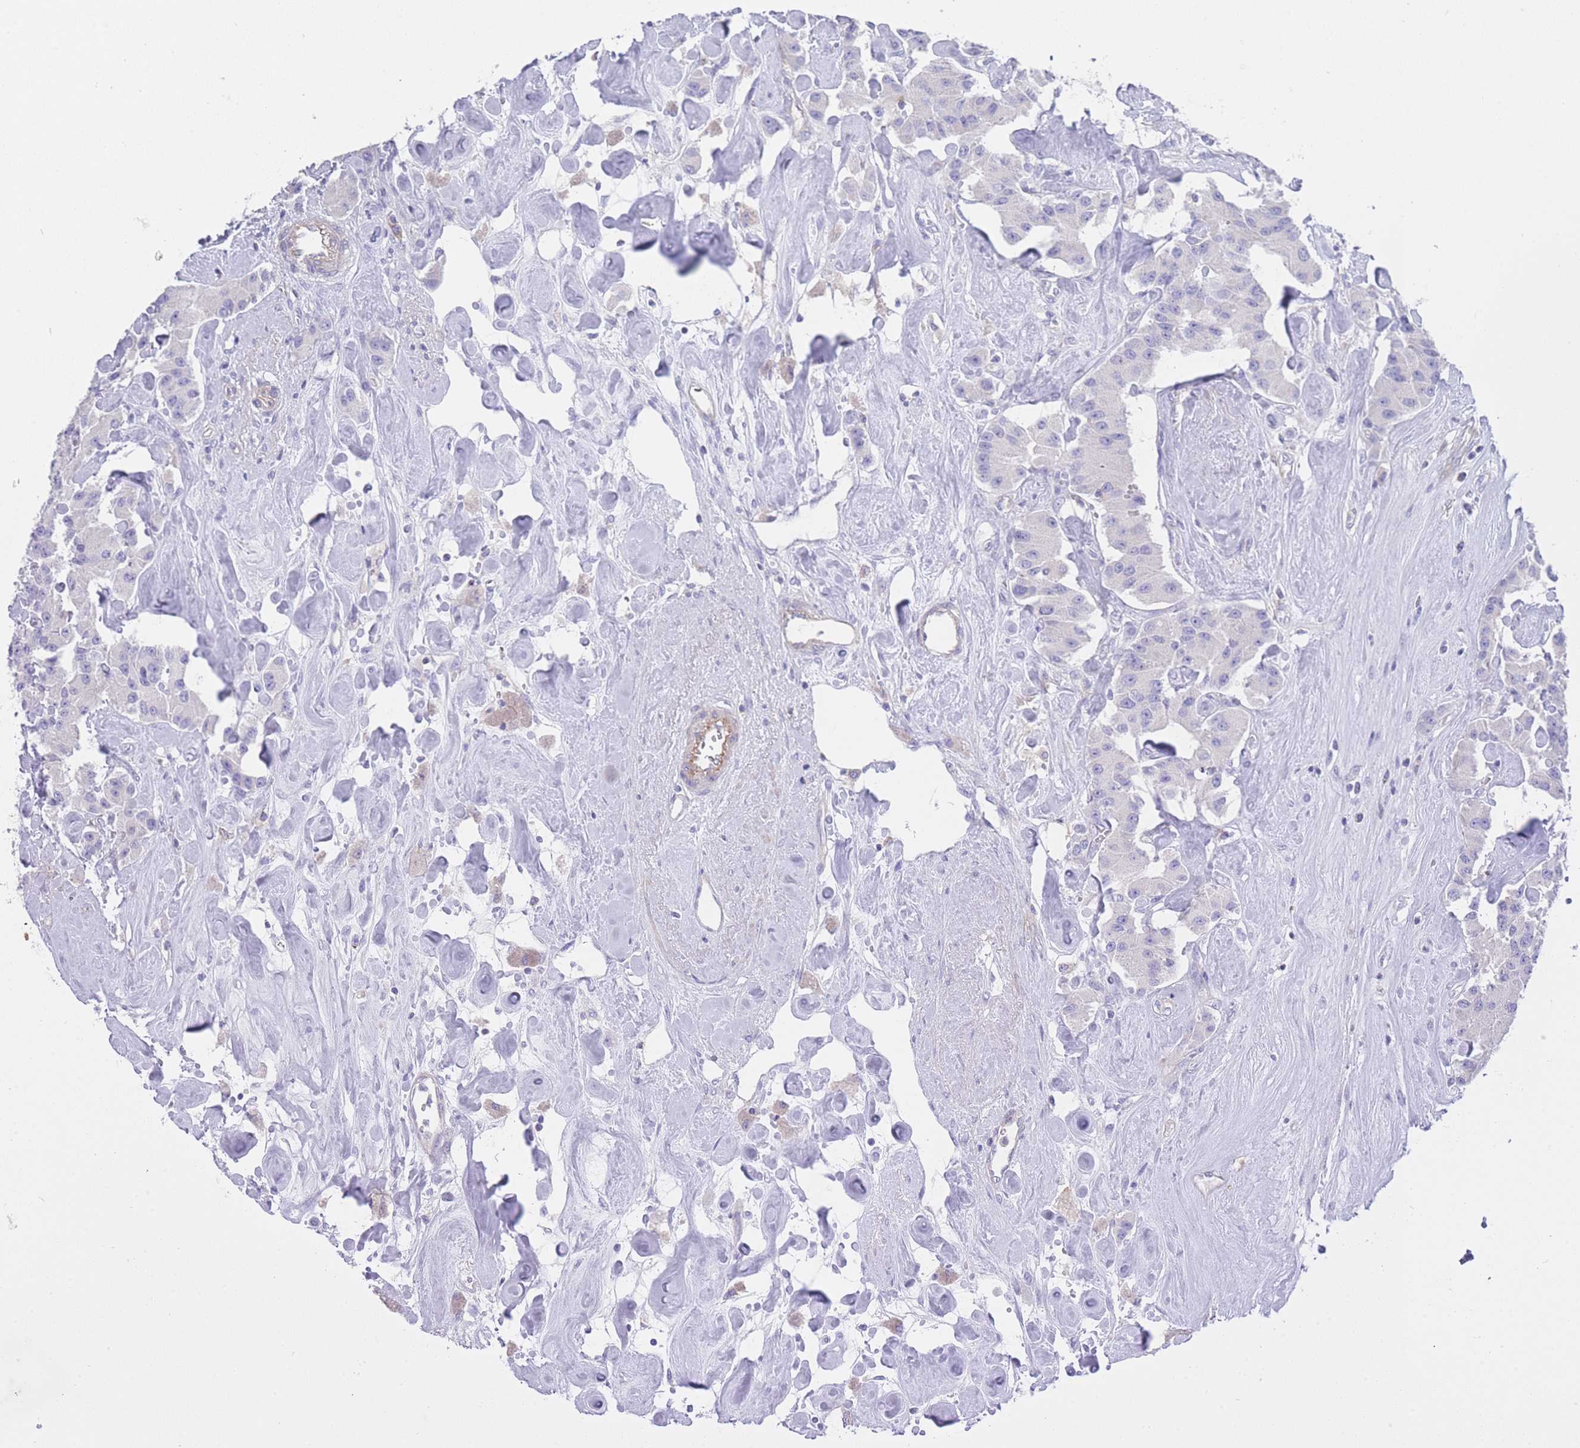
{"staining": {"intensity": "negative", "quantity": "none", "location": "none"}, "tissue": "carcinoid", "cell_type": "Tumor cells", "image_type": "cancer", "snomed": [{"axis": "morphology", "description": "Carcinoid, malignant, NOS"}, {"axis": "topography", "description": "Pancreas"}], "caption": "A high-resolution micrograph shows immunohistochemistry (IHC) staining of malignant carcinoid, which demonstrates no significant expression in tumor cells.", "gene": "LDB3", "patient": {"sex": "male", "age": 41}}